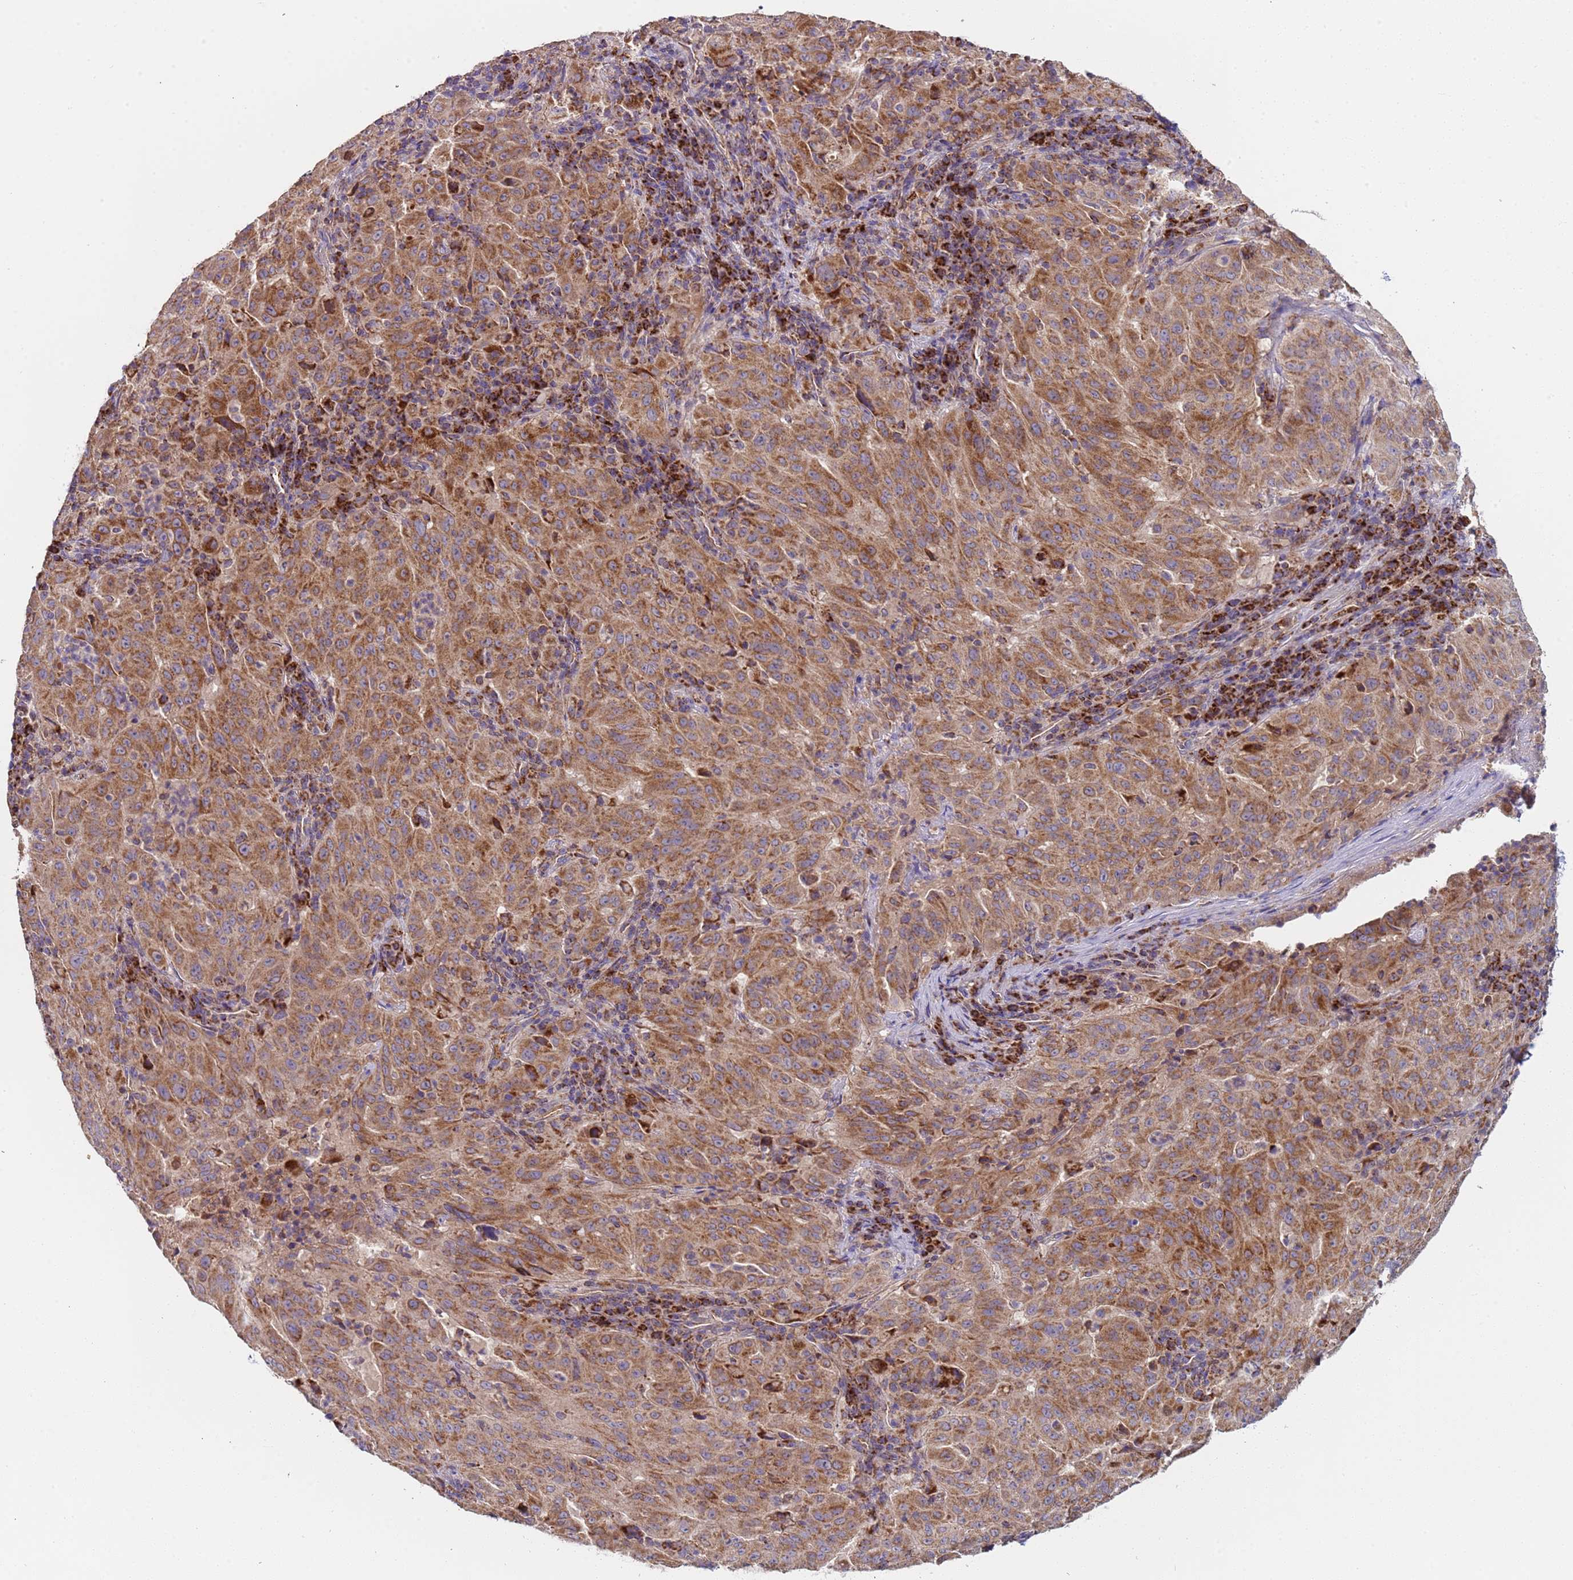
{"staining": {"intensity": "moderate", "quantity": ">75%", "location": "cytoplasmic/membranous"}, "tissue": "pancreatic cancer", "cell_type": "Tumor cells", "image_type": "cancer", "snomed": [{"axis": "morphology", "description": "Adenocarcinoma, NOS"}, {"axis": "topography", "description": "Pancreas"}], "caption": "Brown immunohistochemical staining in pancreatic cancer shows moderate cytoplasmic/membranous positivity in approximately >75% of tumor cells.", "gene": "TMEM126A", "patient": {"sex": "male", "age": 63}}